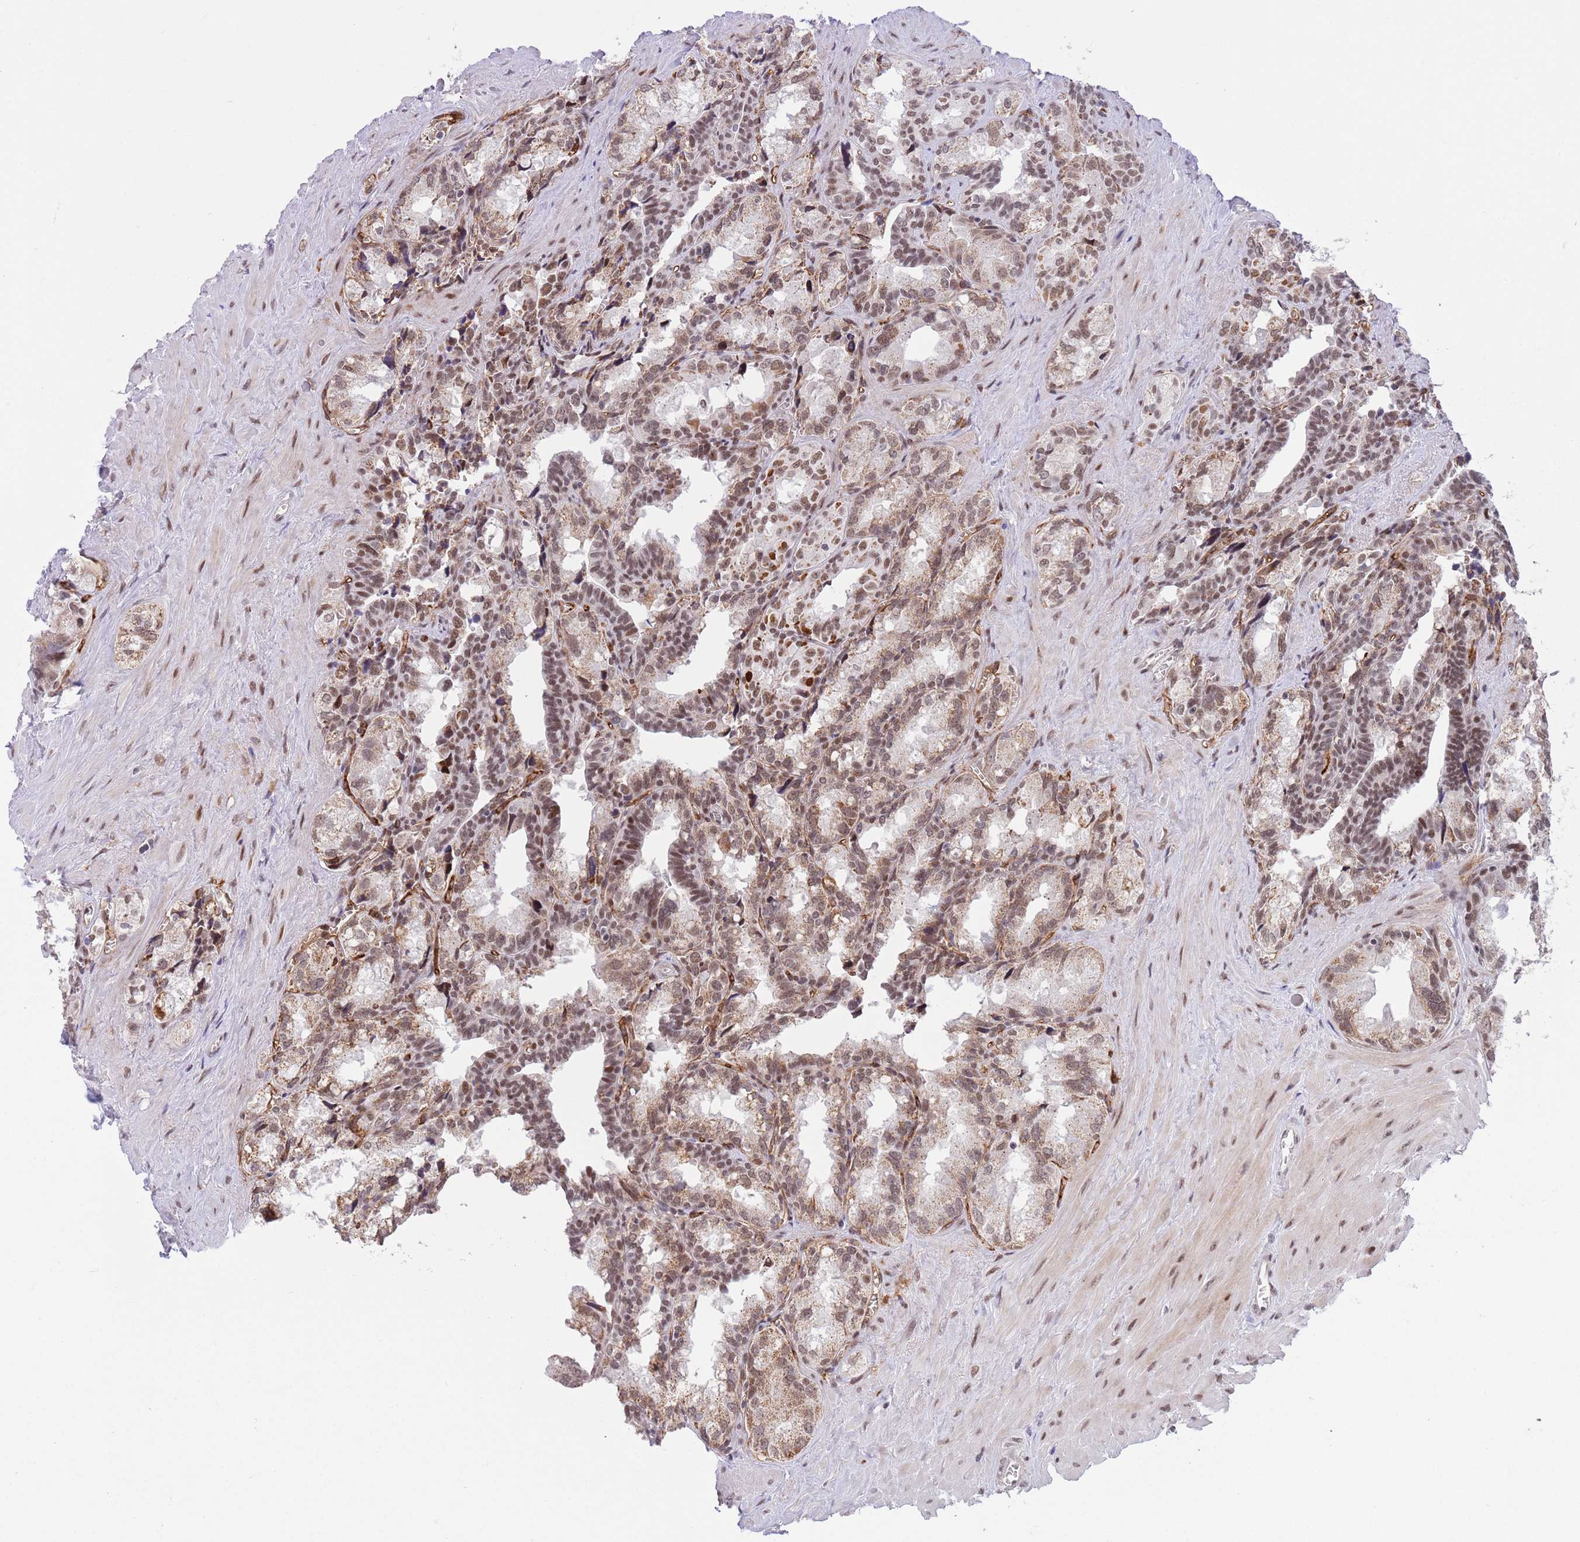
{"staining": {"intensity": "moderate", "quantity": ">75%", "location": "cytoplasmic/membranous,nuclear"}, "tissue": "seminal vesicle", "cell_type": "Glandular cells", "image_type": "normal", "snomed": [{"axis": "morphology", "description": "Normal tissue, NOS"}, {"axis": "topography", "description": "Seminal veicle"}], "caption": "This image shows immunohistochemistry (IHC) staining of normal human seminal vesicle, with medium moderate cytoplasmic/membranous,nuclear expression in about >75% of glandular cells.", "gene": "RFX1", "patient": {"sex": "male", "age": 68}}